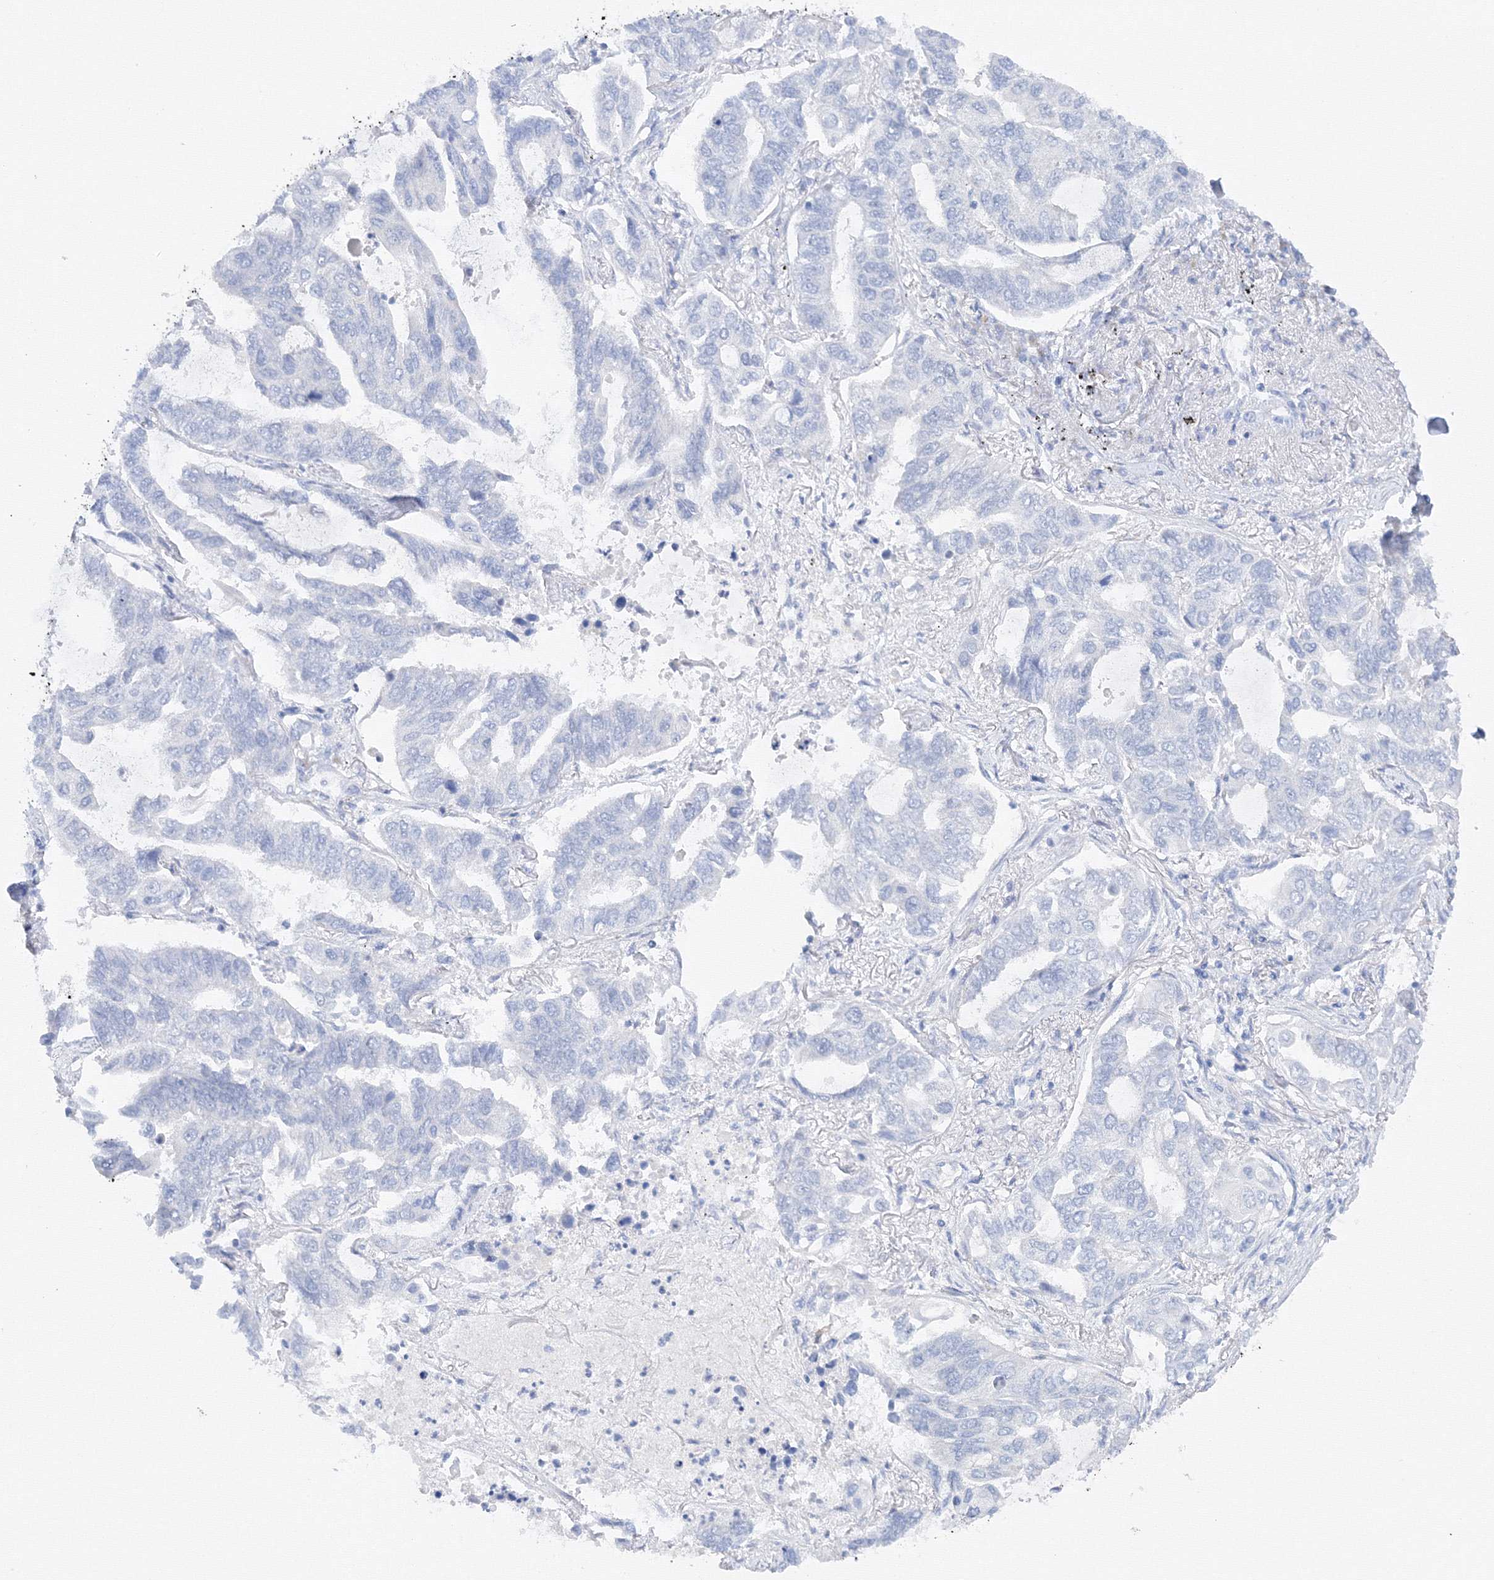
{"staining": {"intensity": "negative", "quantity": "none", "location": "none"}, "tissue": "lung cancer", "cell_type": "Tumor cells", "image_type": "cancer", "snomed": [{"axis": "morphology", "description": "Adenocarcinoma, NOS"}, {"axis": "topography", "description": "Lung"}], "caption": "This micrograph is of lung cancer (adenocarcinoma) stained with immunohistochemistry (IHC) to label a protein in brown with the nuclei are counter-stained blue. There is no positivity in tumor cells.", "gene": "TAMM41", "patient": {"sex": "male", "age": 64}}